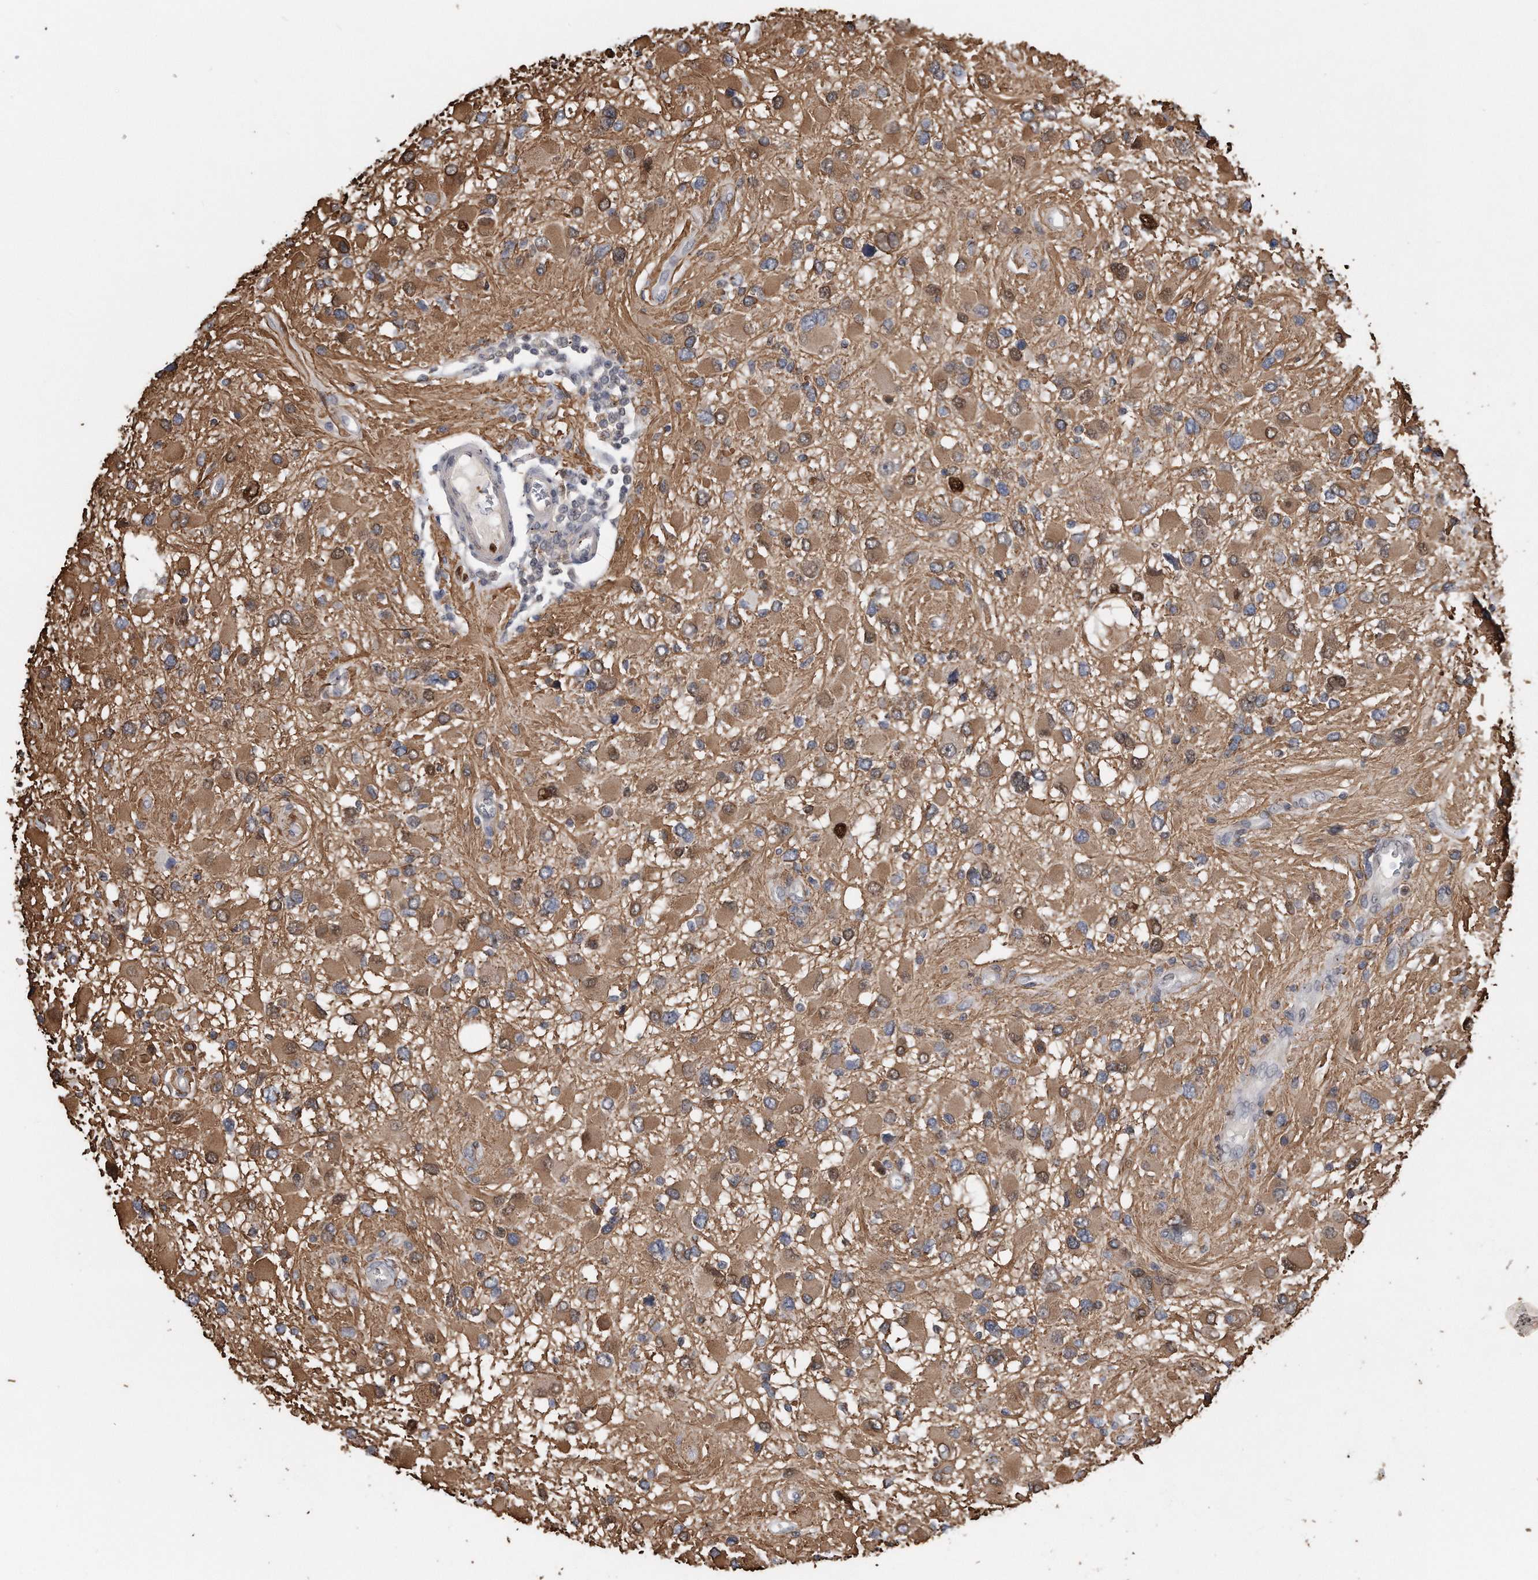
{"staining": {"intensity": "moderate", "quantity": ">75%", "location": "cytoplasmic/membranous"}, "tissue": "glioma", "cell_type": "Tumor cells", "image_type": "cancer", "snomed": [{"axis": "morphology", "description": "Glioma, malignant, High grade"}, {"axis": "topography", "description": "Brain"}], "caption": "Immunohistochemistry (IHC) photomicrograph of neoplastic tissue: human glioma stained using immunohistochemistry (IHC) reveals medium levels of moderate protein expression localized specifically in the cytoplasmic/membranous of tumor cells, appearing as a cytoplasmic/membranous brown color.", "gene": "PCNA", "patient": {"sex": "male", "age": 53}}